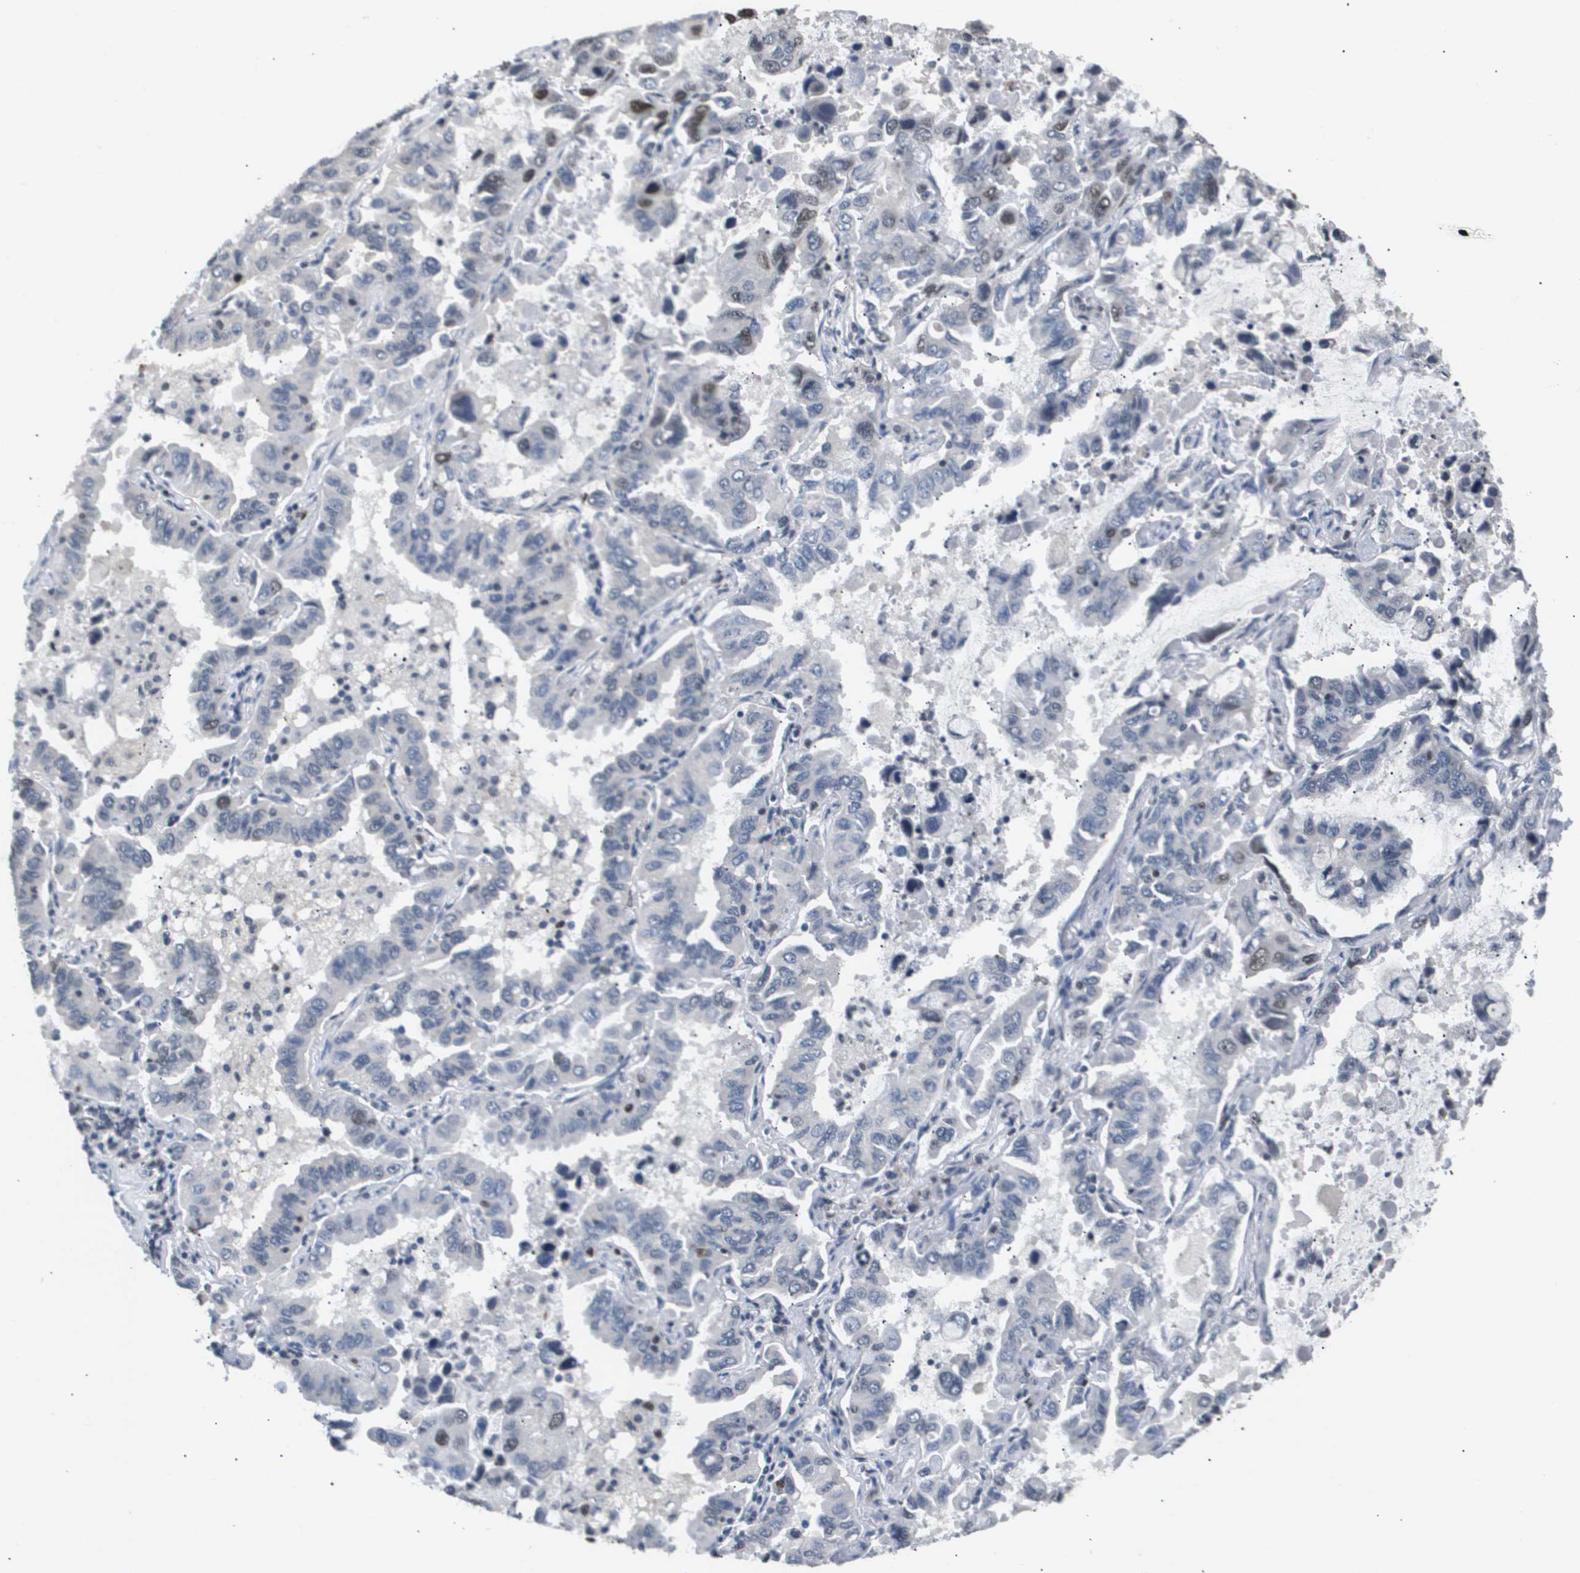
{"staining": {"intensity": "moderate", "quantity": "<25%", "location": "nuclear"}, "tissue": "lung cancer", "cell_type": "Tumor cells", "image_type": "cancer", "snomed": [{"axis": "morphology", "description": "Adenocarcinoma, NOS"}, {"axis": "topography", "description": "Lung"}], "caption": "Immunohistochemistry (IHC) of human adenocarcinoma (lung) demonstrates low levels of moderate nuclear expression in approximately <25% of tumor cells.", "gene": "ANAPC2", "patient": {"sex": "male", "age": 64}}